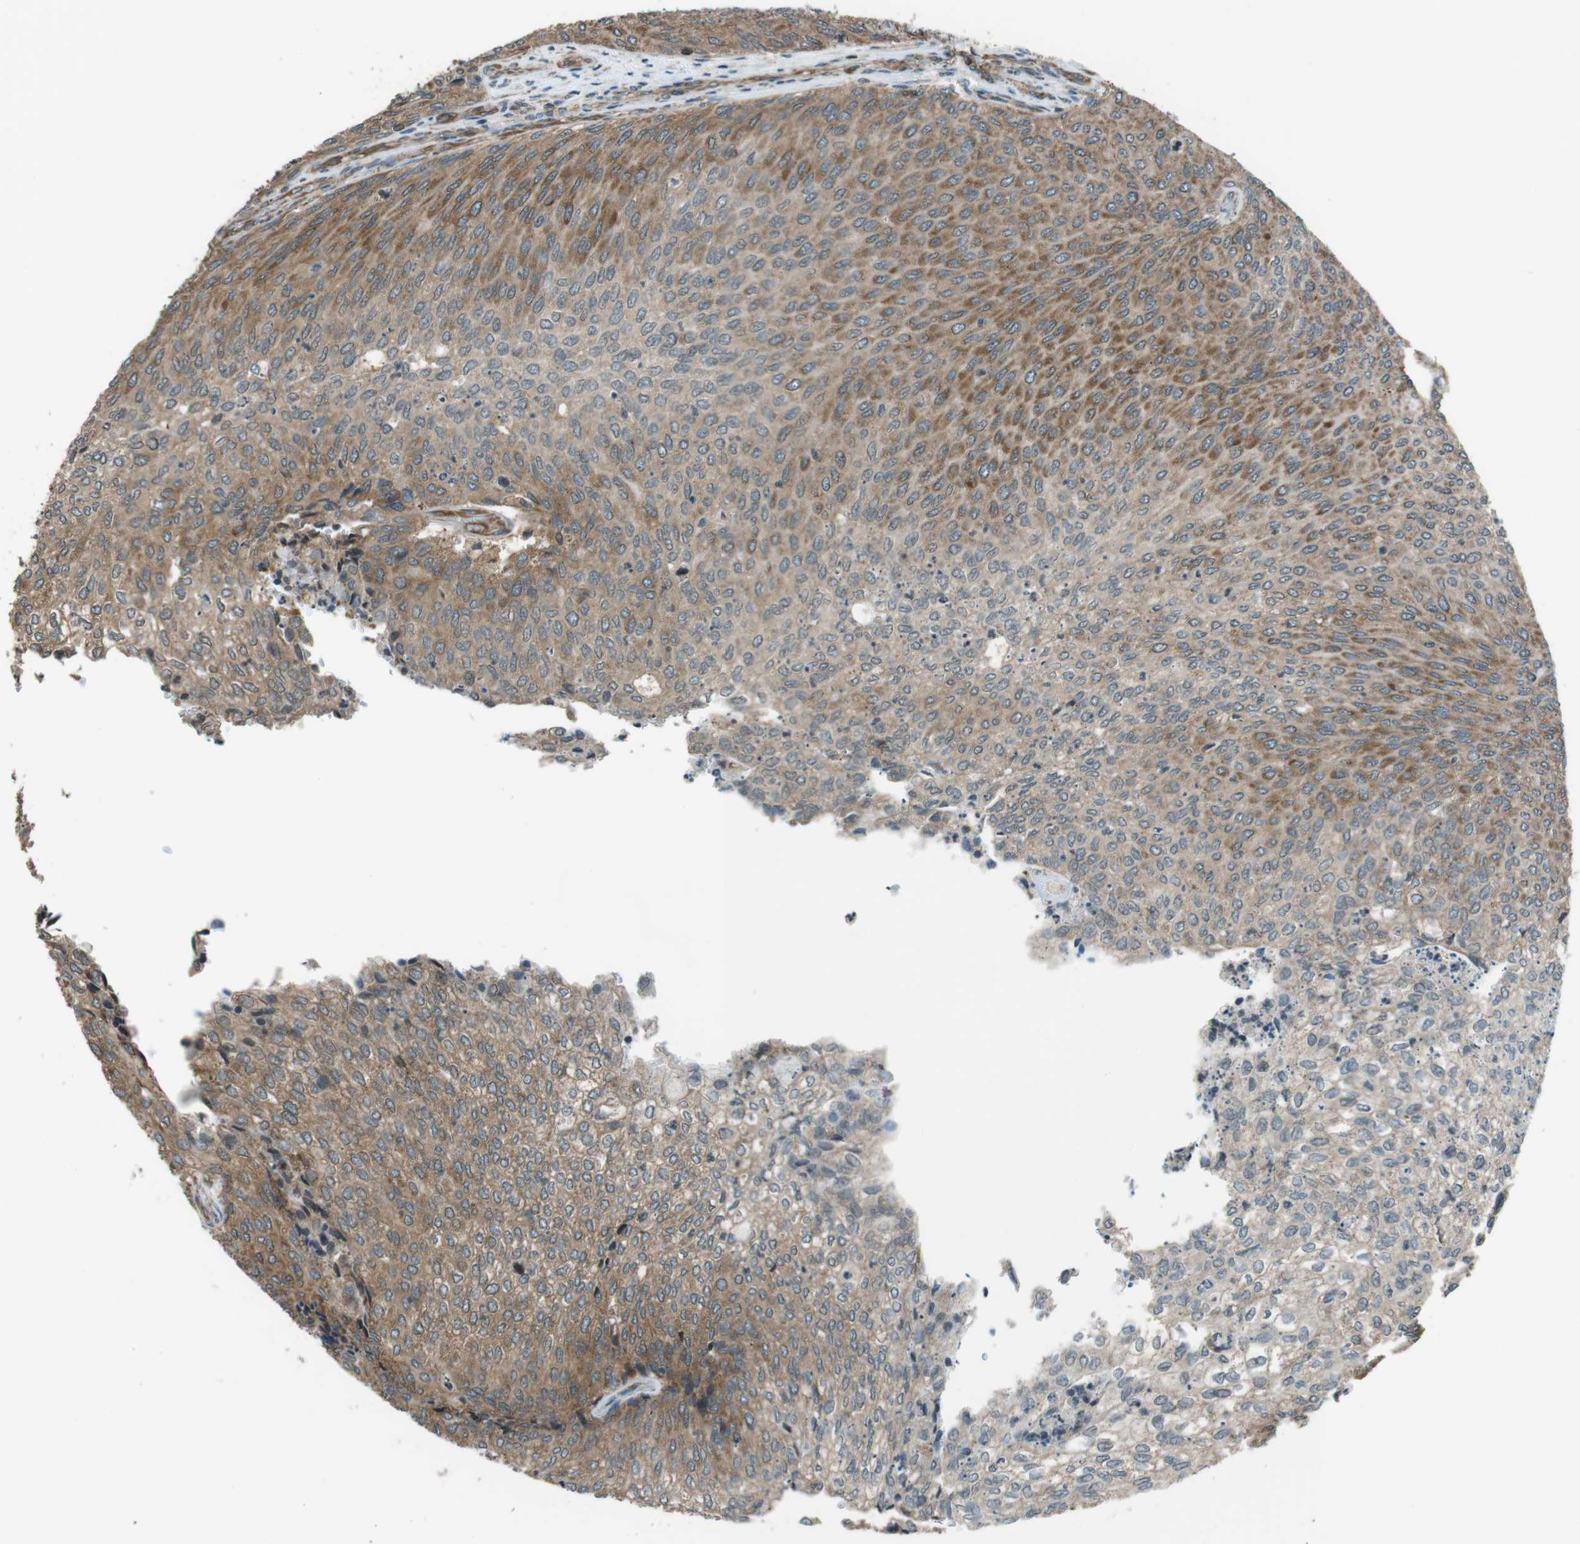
{"staining": {"intensity": "moderate", "quantity": "25%-75%", "location": "cytoplasmic/membranous"}, "tissue": "urothelial cancer", "cell_type": "Tumor cells", "image_type": "cancer", "snomed": [{"axis": "morphology", "description": "Urothelial carcinoma, Low grade"}, {"axis": "topography", "description": "Urinary bladder"}], "caption": "Immunohistochemical staining of human low-grade urothelial carcinoma reveals medium levels of moderate cytoplasmic/membranous protein expression in approximately 25%-75% of tumor cells.", "gene": "PA2G4", "patient": {"sex": "female", "age": 79}}